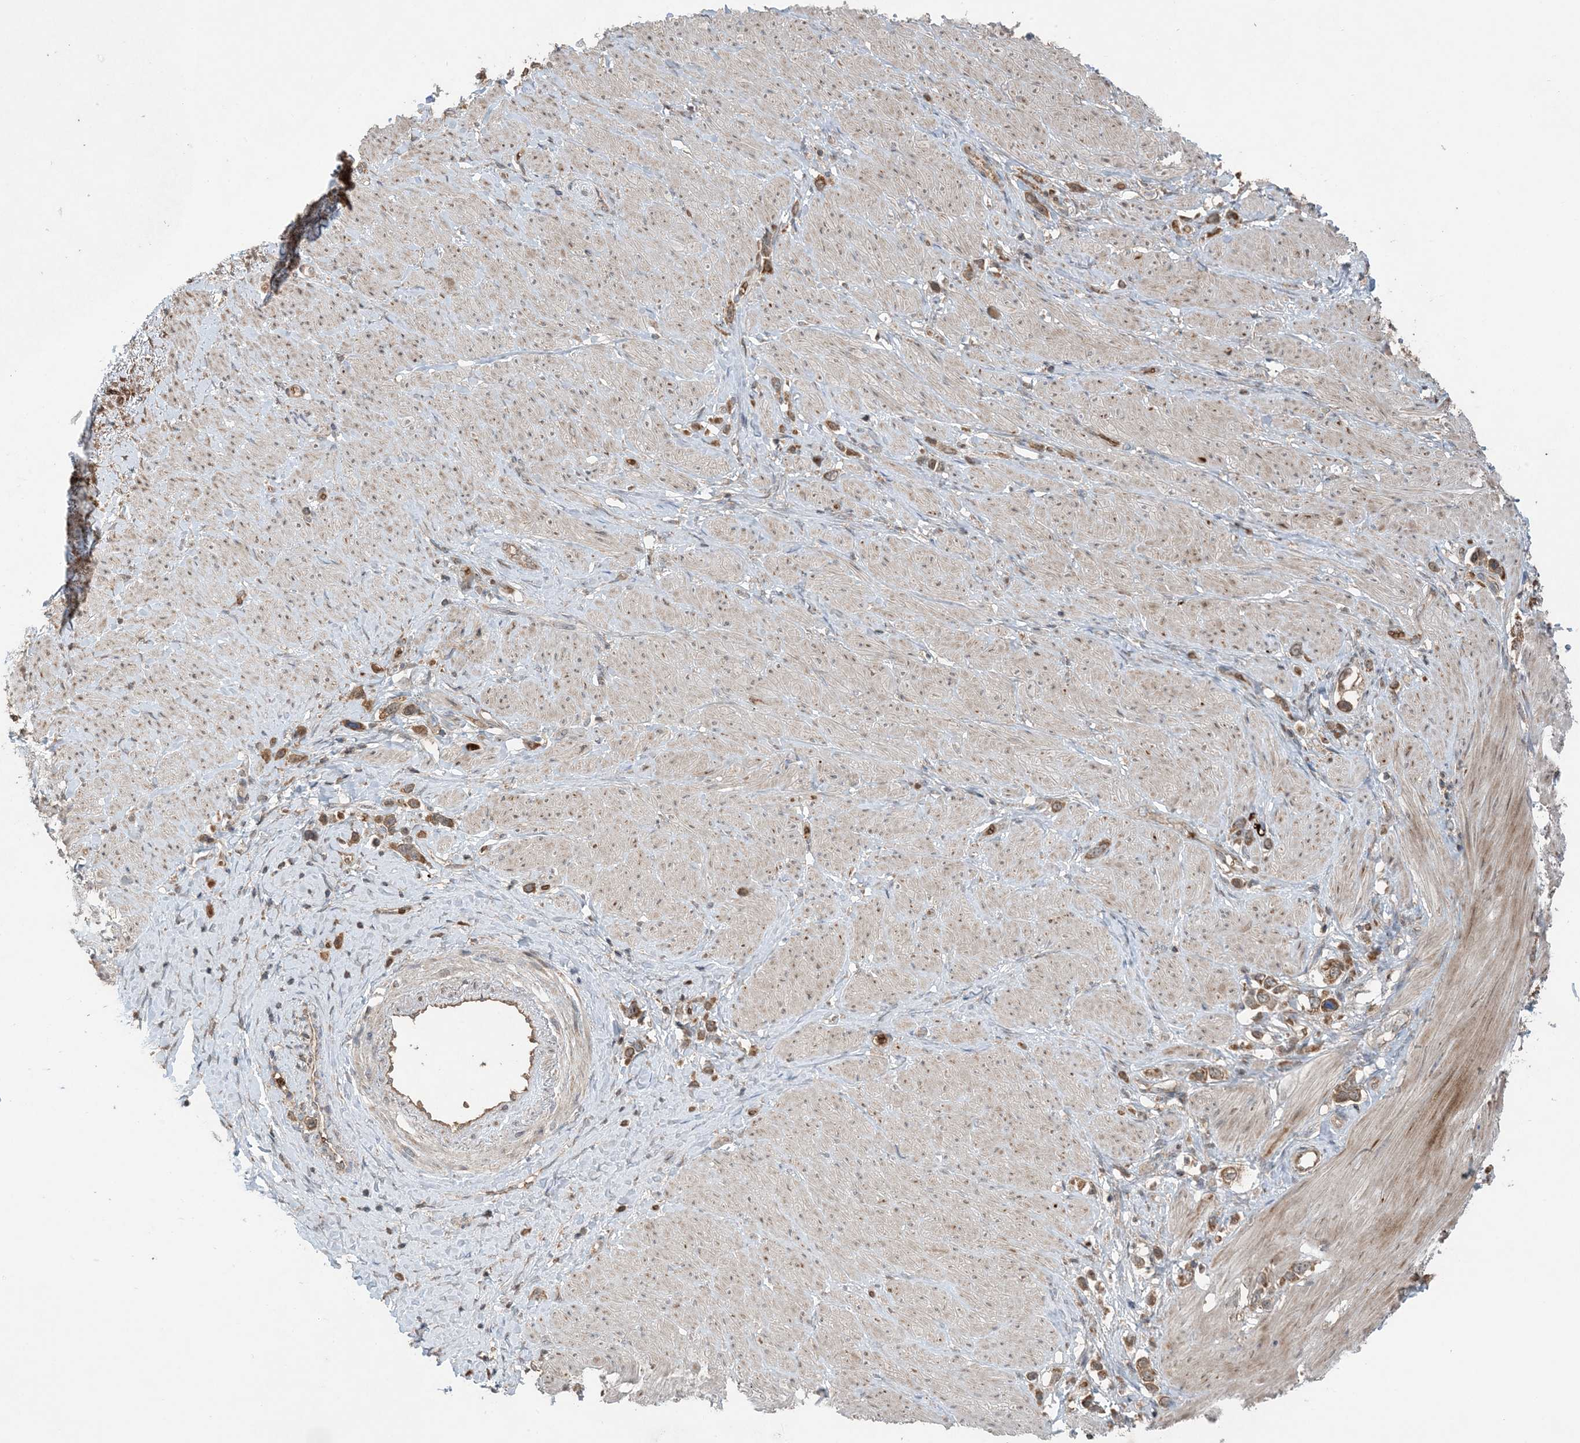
{"staining": {"intensity": "moderate", "quantity": ">75%", "location": "cytoplasmic/membranous"}, "tissue": "stomach cancer", "cell_type": "Tumor cells", "image_type": "cancer", "snomed": [{"axis": "morphology", "description": "Adenocarcinoma, NOS"}, {"axis": "topography", "description": "Stomach"}], "caption": "Moderate cytoplasmic/membranous expression for a protein is appreciated in approximately >75% of tumor cells of stomach cancer using immunohistochemistry (IHC).", "gene": "PUSL1", "patient": {"sex": "female", "age": 65}}